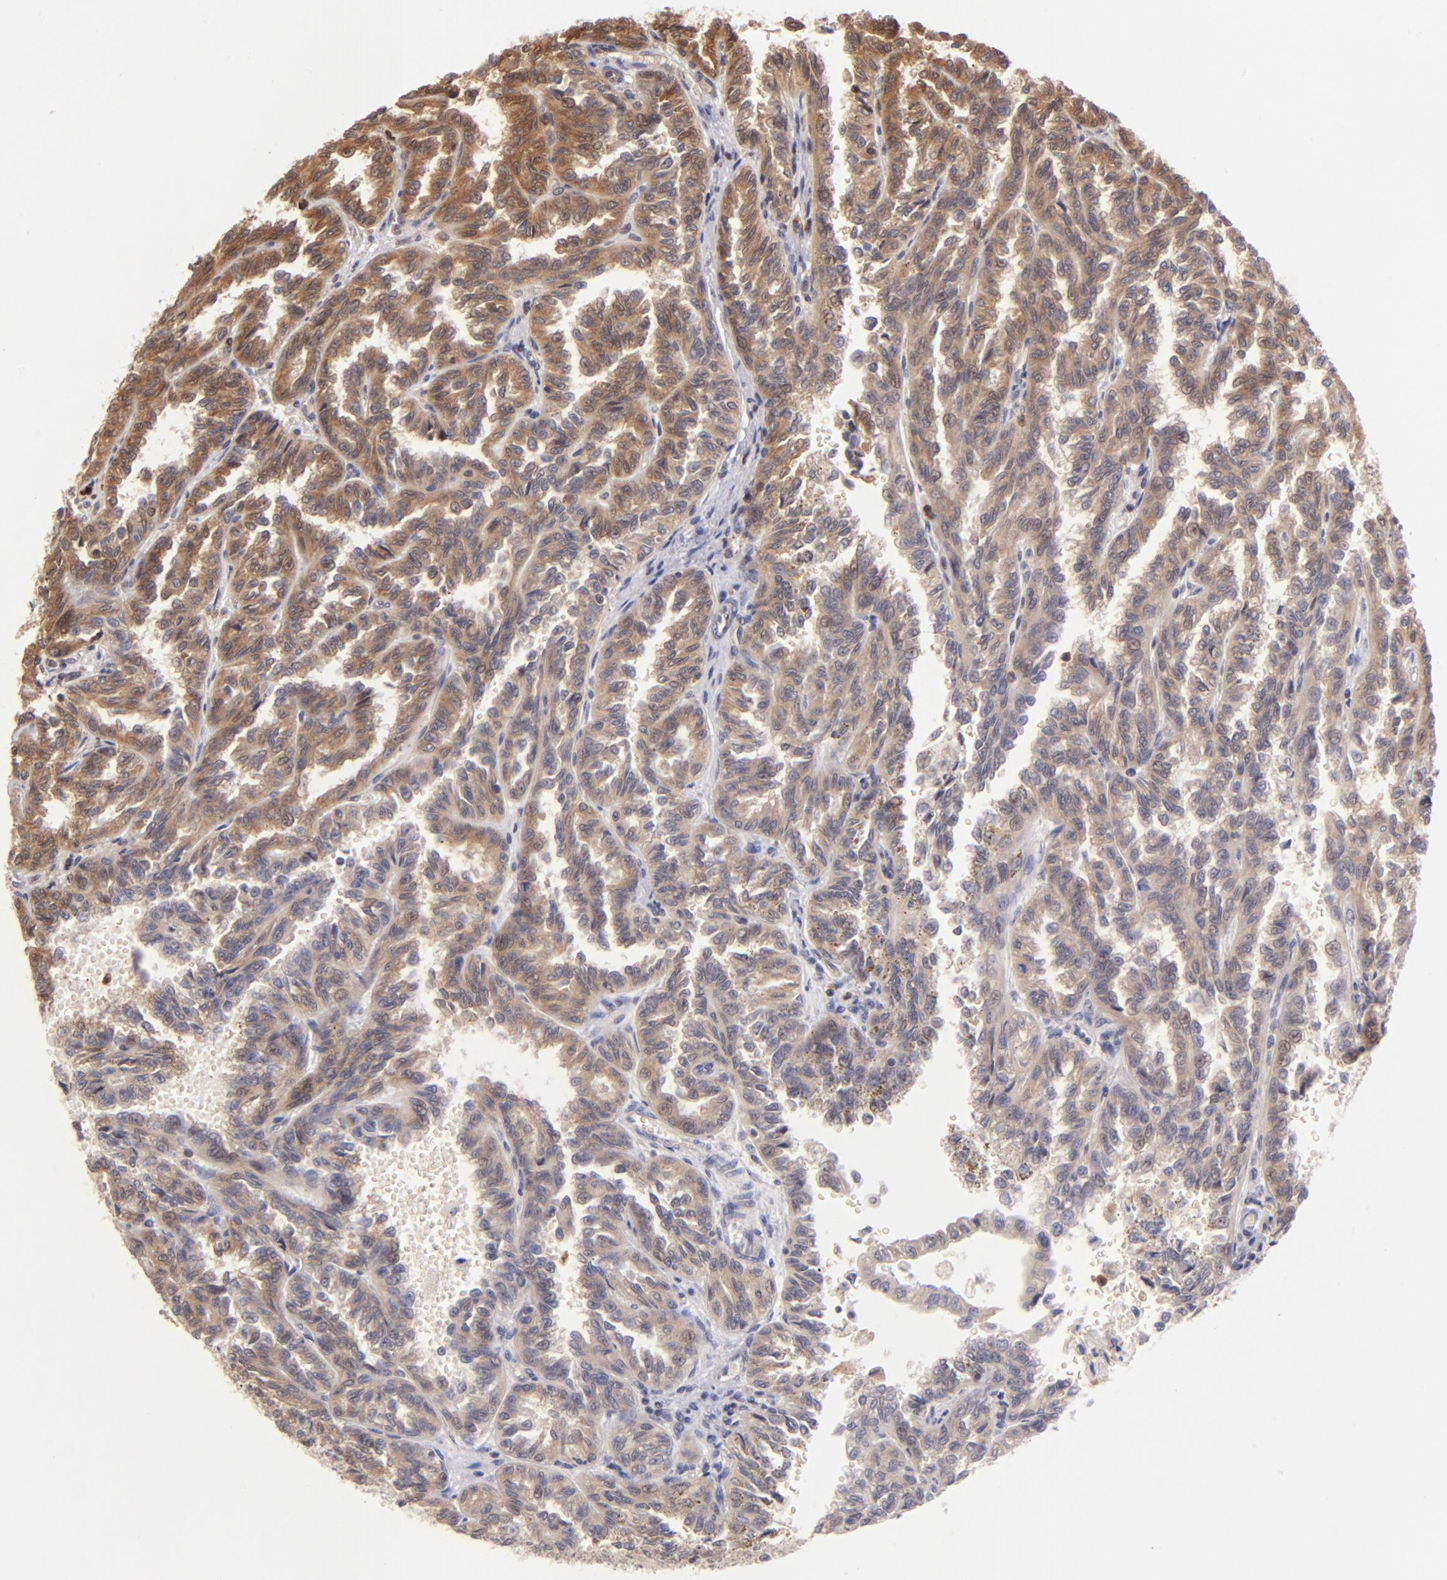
{"staining": {"intensity": "moderate", "quantity": ">75%", "location": "cytoplasmic/membranous"}, "tissue": "renal cancer", "cell_type": "Tumor cells", "image_type": "cancer", "snomed": [{"axis": "morphology", "description": "Inflammation, NOS"}, {"axis": "morphology", "description": "Adenocarcinoma, NOS"}, {"axis": "topography", "description": "Kidney"}], "caption": "Adenocarcinoma (renal) stained with a brown dye displays moderate cytoplasmic/membranous positive expression in approximately >75% of tumor cells.", "gene": "YWHAB", "patient": {"sex": "male", "age": 68}}